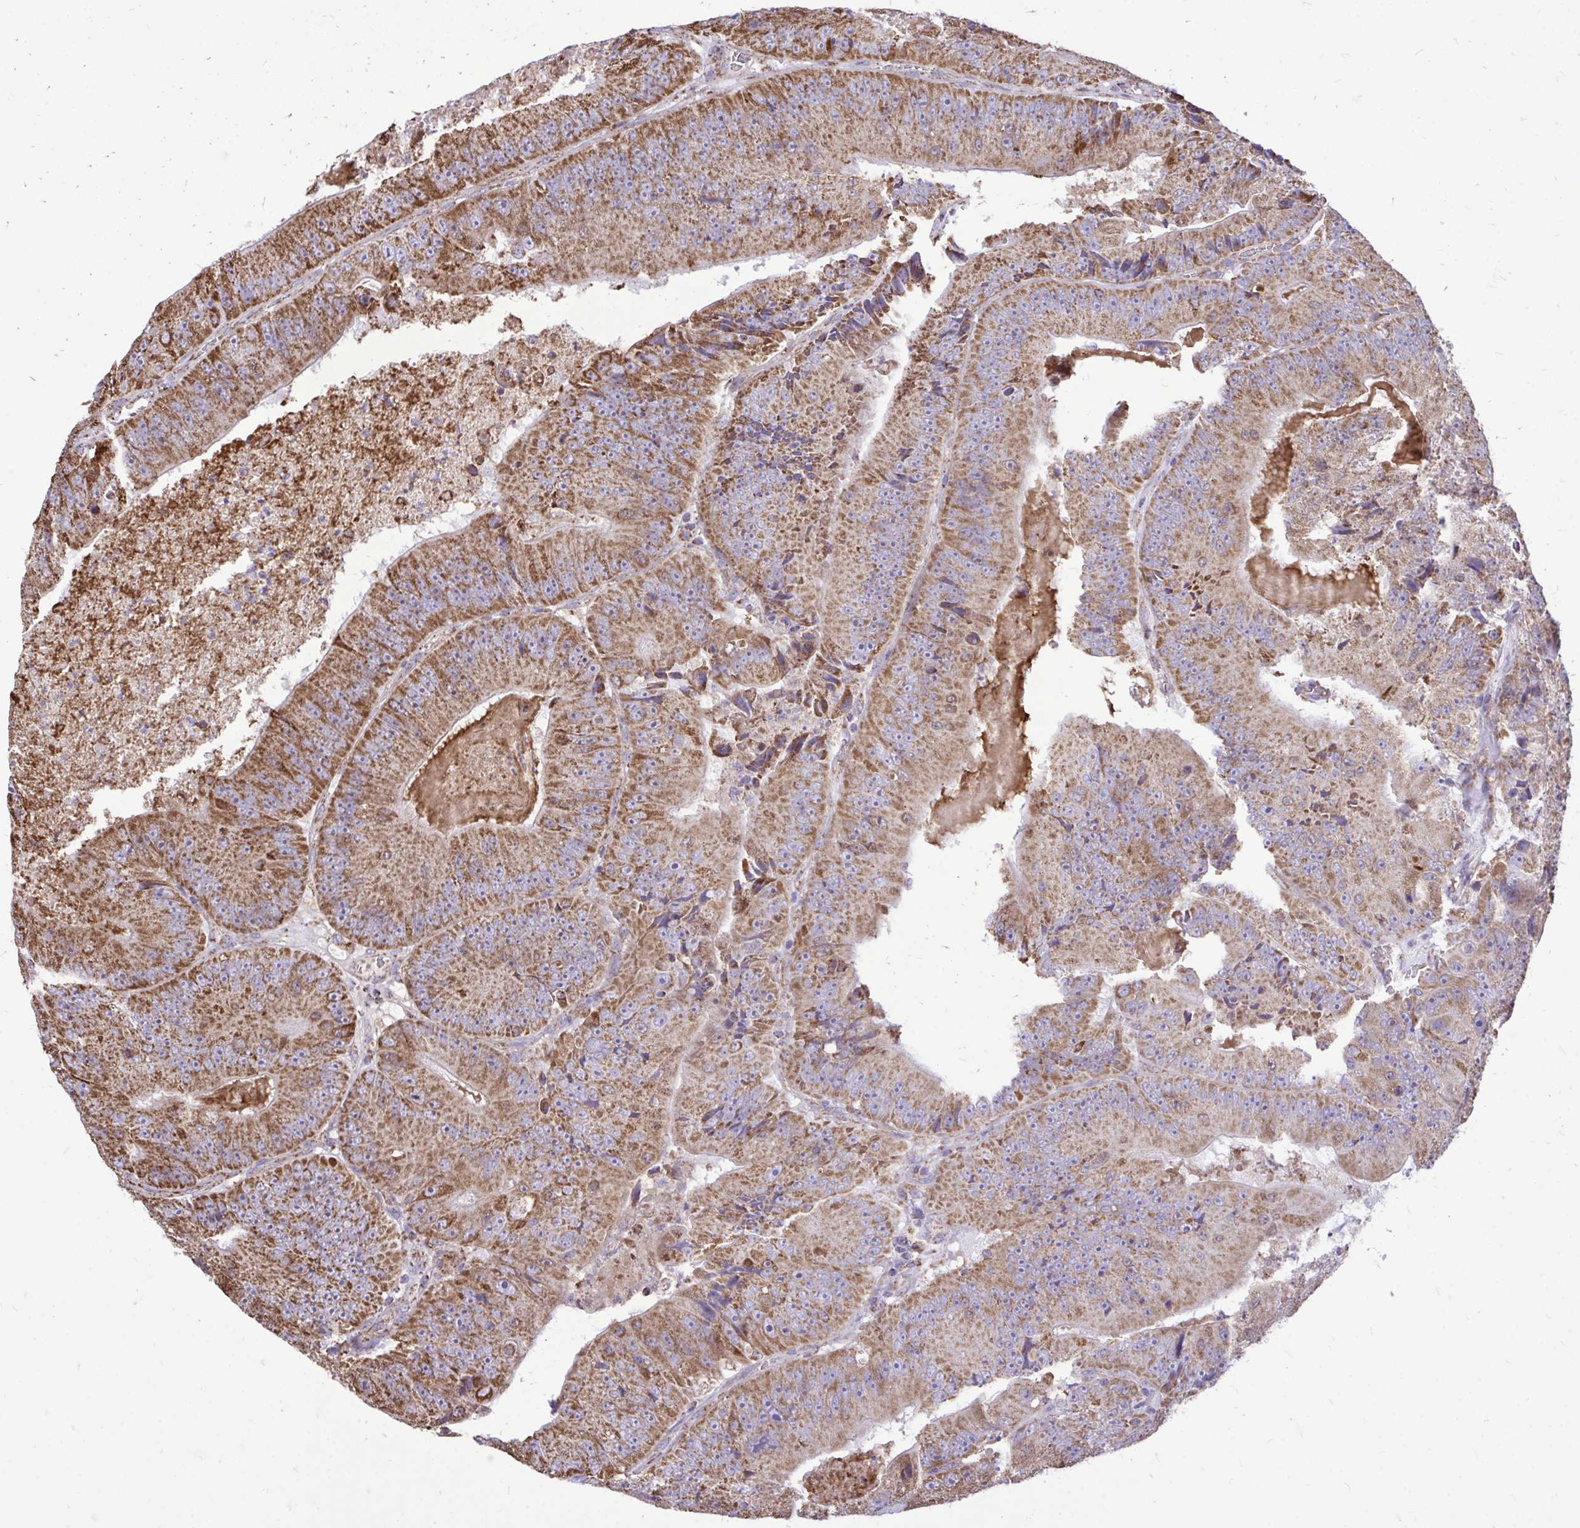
{"staining": {"intensity": "moderate", "quantity": ">75%", "location": "cytoplasmic/membranous"}, "tissue": "colorectal cancer", "cell_type": "Tumor cells", "image_type": "cancer", "snomed": [{"axis": "morphology", "description": "Adenocarcinoma, NOS"}, {"axis": "topography", "description": "Colon"}], "caption": "Immunohistochemistry image of neoplastic tissue: human adenocarcinoma (colorectal) stained using immunohistochemistry exhibits medium levels of moderate protein expression localized specifically in the cytoplasmic/membranous of tumor cells, appearing as a cytoplasmic/membranous brown color.", "gene": "UBE2C", "patient": {"sex": "female", "age": 86}}